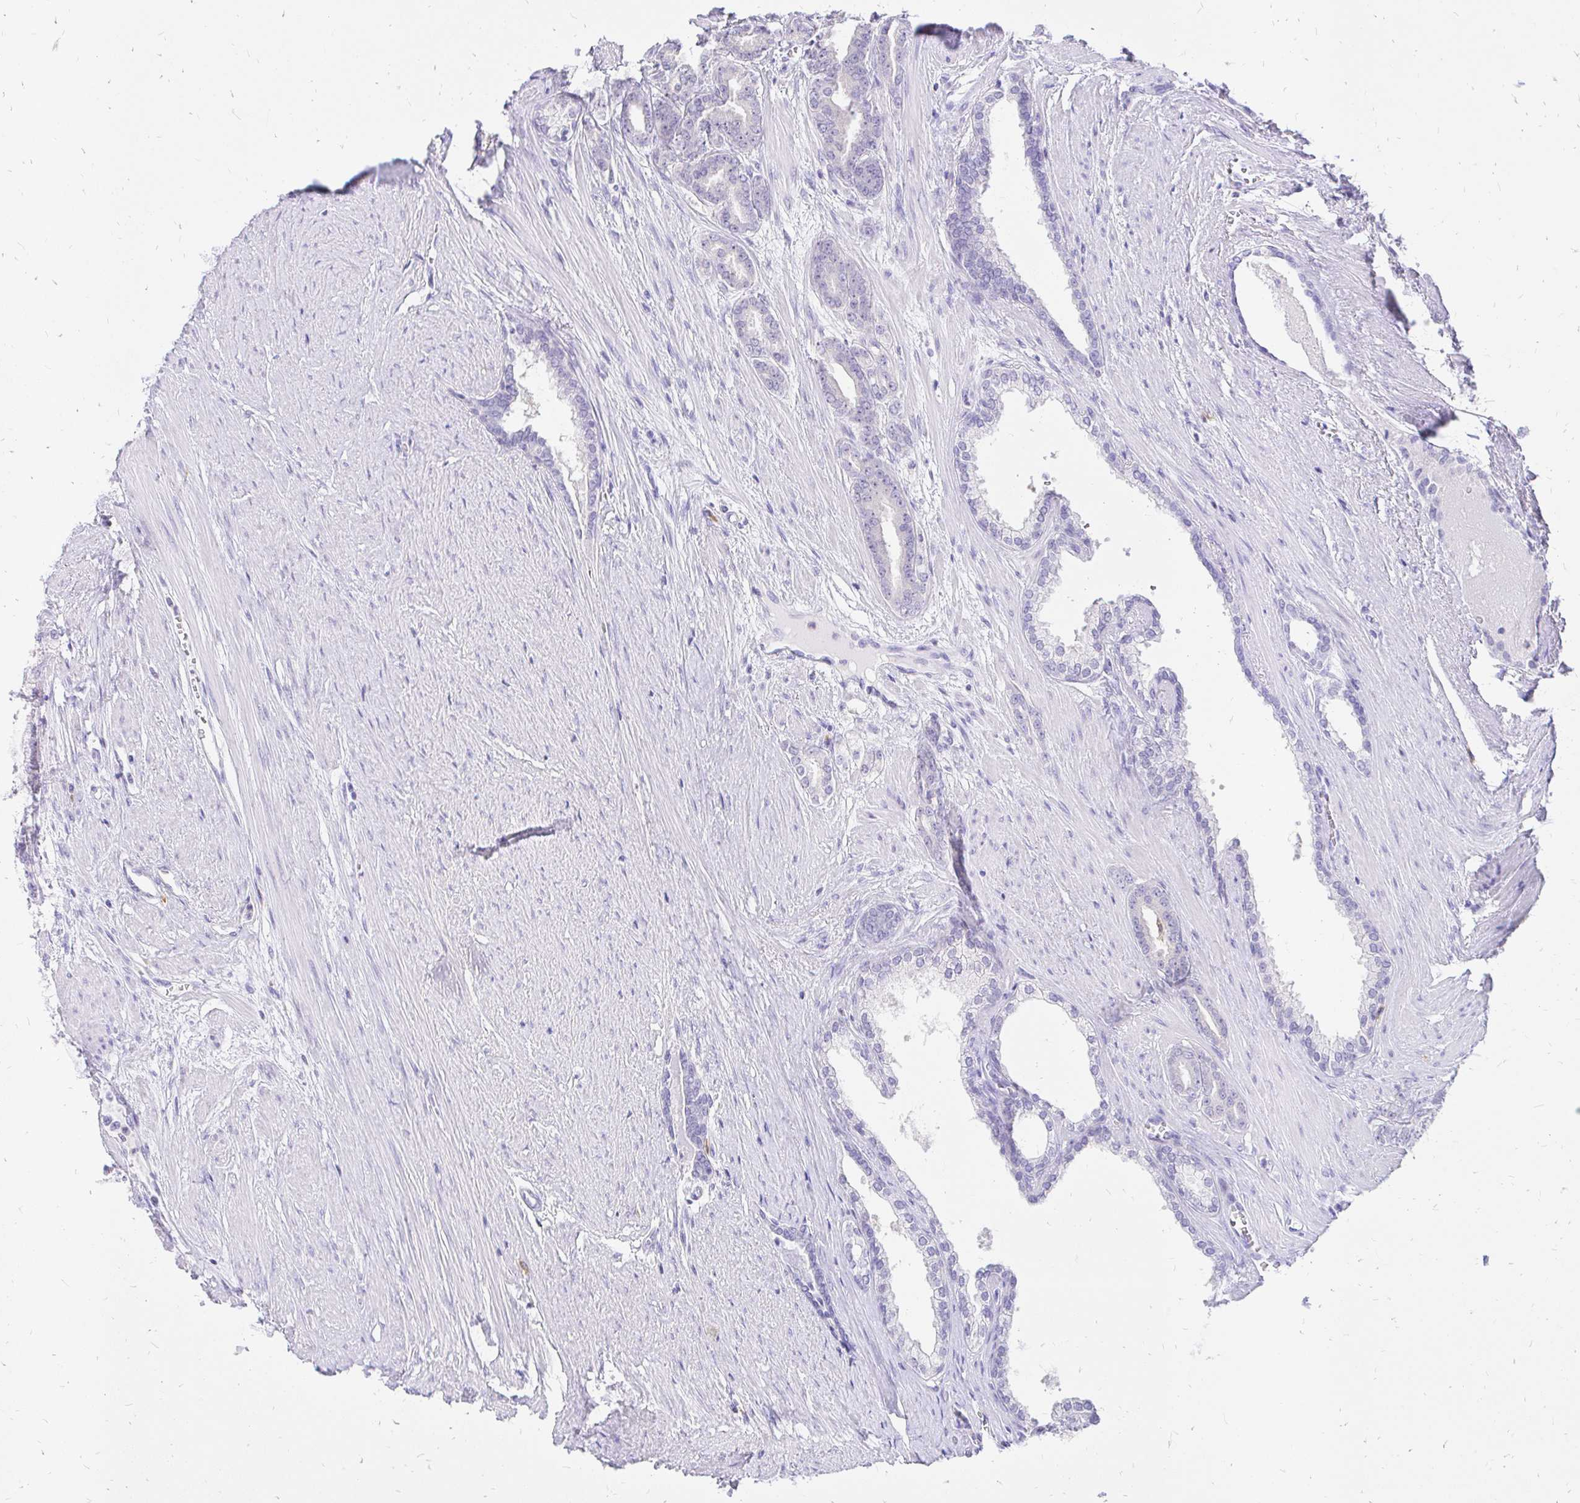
{"staining": {"intensity": "negative", "quantity": "none", "location": "none"}, "tissue": "prostate cancer", "cell_type": "Tumor cells", "image_type": "cancer", "snomed": [{"axis": "morphology", "description": "Adenocarcinoma, High grade"}, {"axis": "topography", "description": "Prostate"}], "caption": "IHC micrograph of neoplastic tissue: human prostate cancer (high-grade adenocarcinoma) stained with DAB (3,3'-diaminobenzidine) demonstrates no significant protein positivity in tumor cells. The staining was performed using DAB (3,3'-diaminobenzidine) to visualize the protein expression in brown, while the nuclei were stained in blue with hematoxylin (Magnification: 20x).", "gene": "FATE1", "patient": {"sex": "male", "age": 60}}